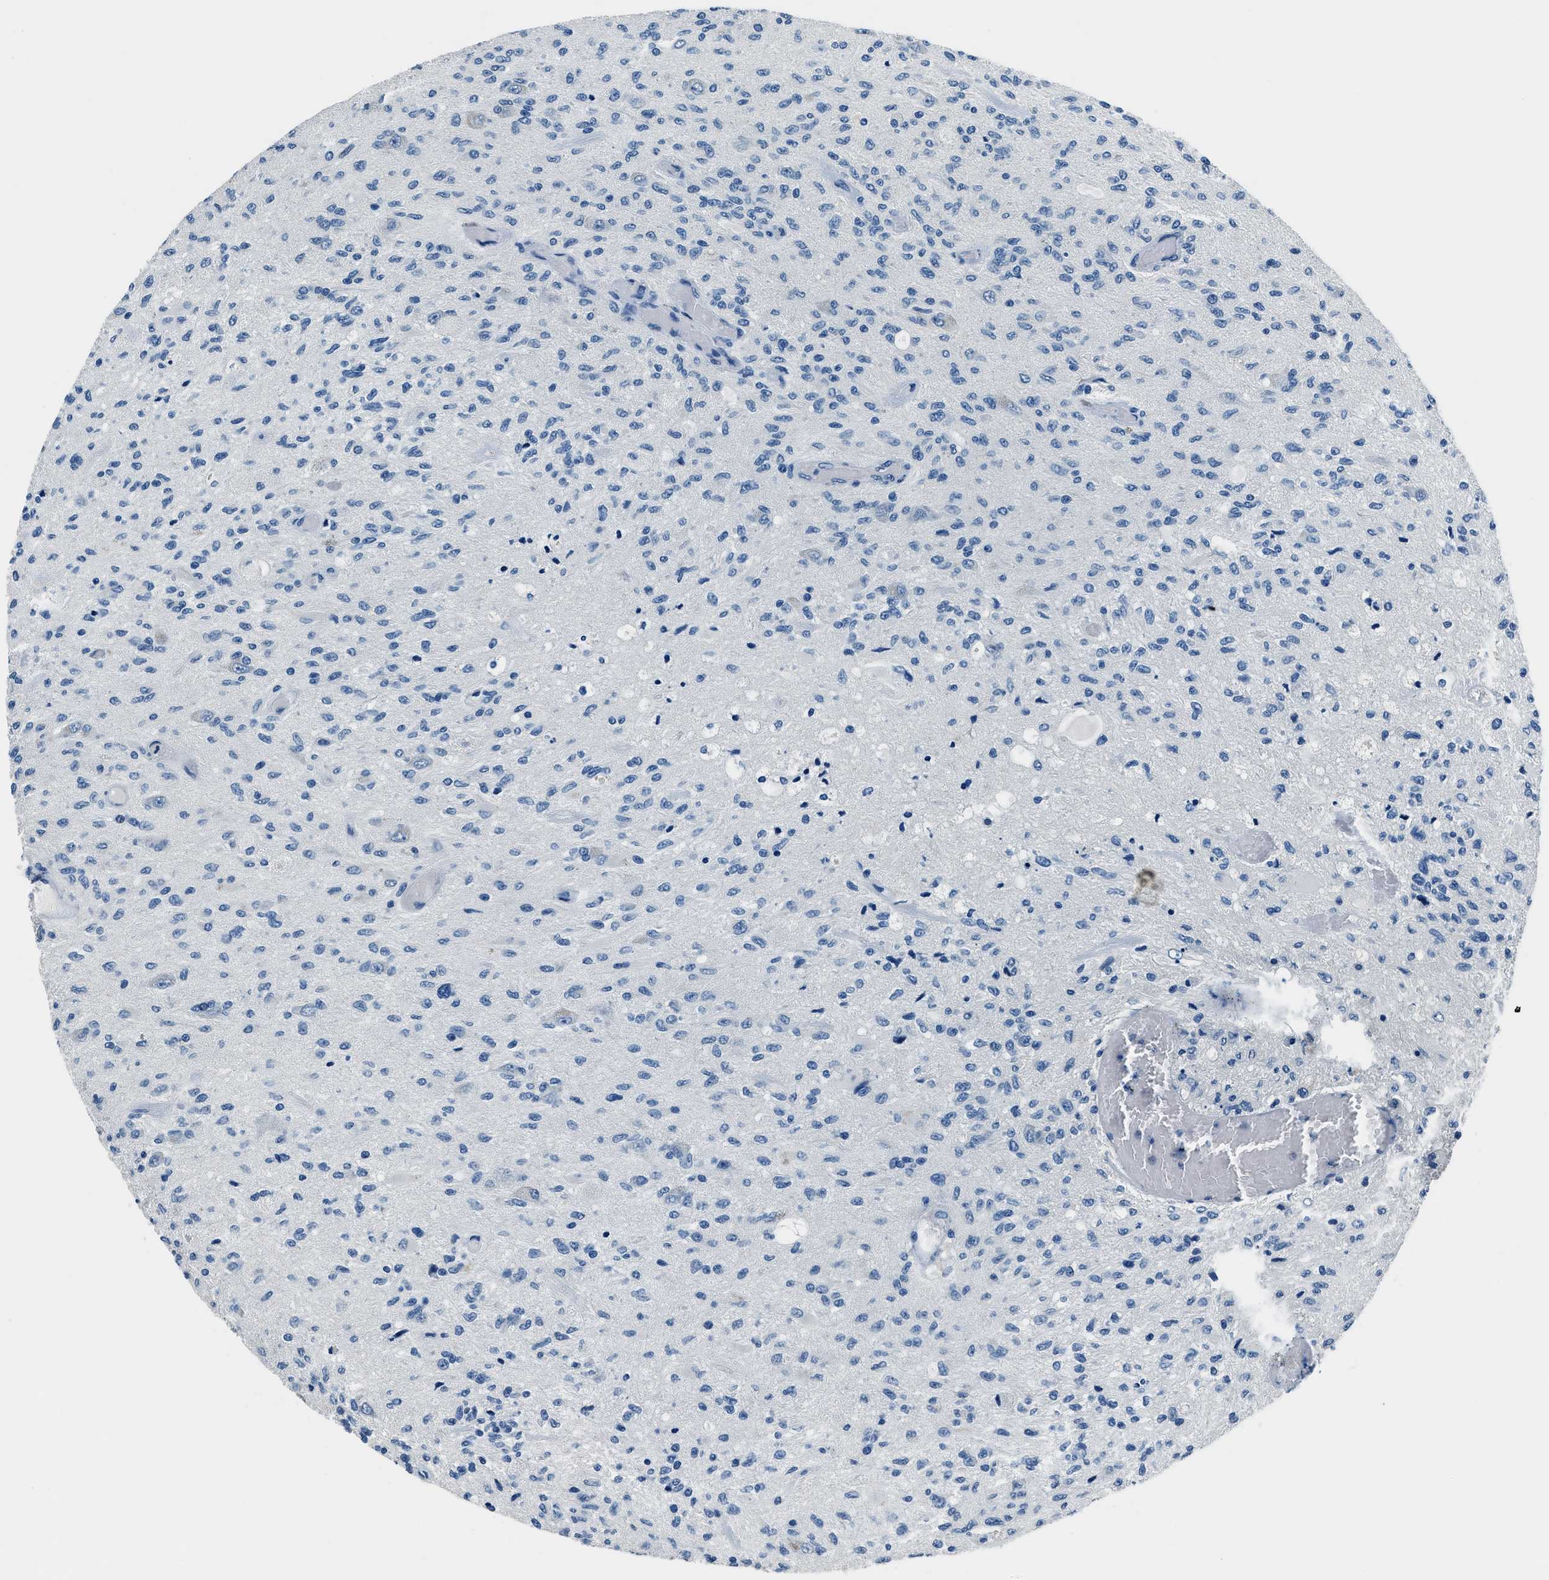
{"staining": {"intensity": "negative", "quantity": "none", "location": "none"}, "tissue": "glioma", "cell_type": "Tumor cells", "image_type": "cancer", "snomed": [{"axis": "morphology", "description": "Normal tissue, NOS"}, {"axis": "morphology", "description": "Glioma, malignant, High grade"}, {"axis": "topography", "description": "Cerebral cortex"}], "caption": "There is no significant expression in tumor cells of malignant glioma (high-grade).", "gene": "GJA3", "patient": {"sex": "male", "age": 77}}